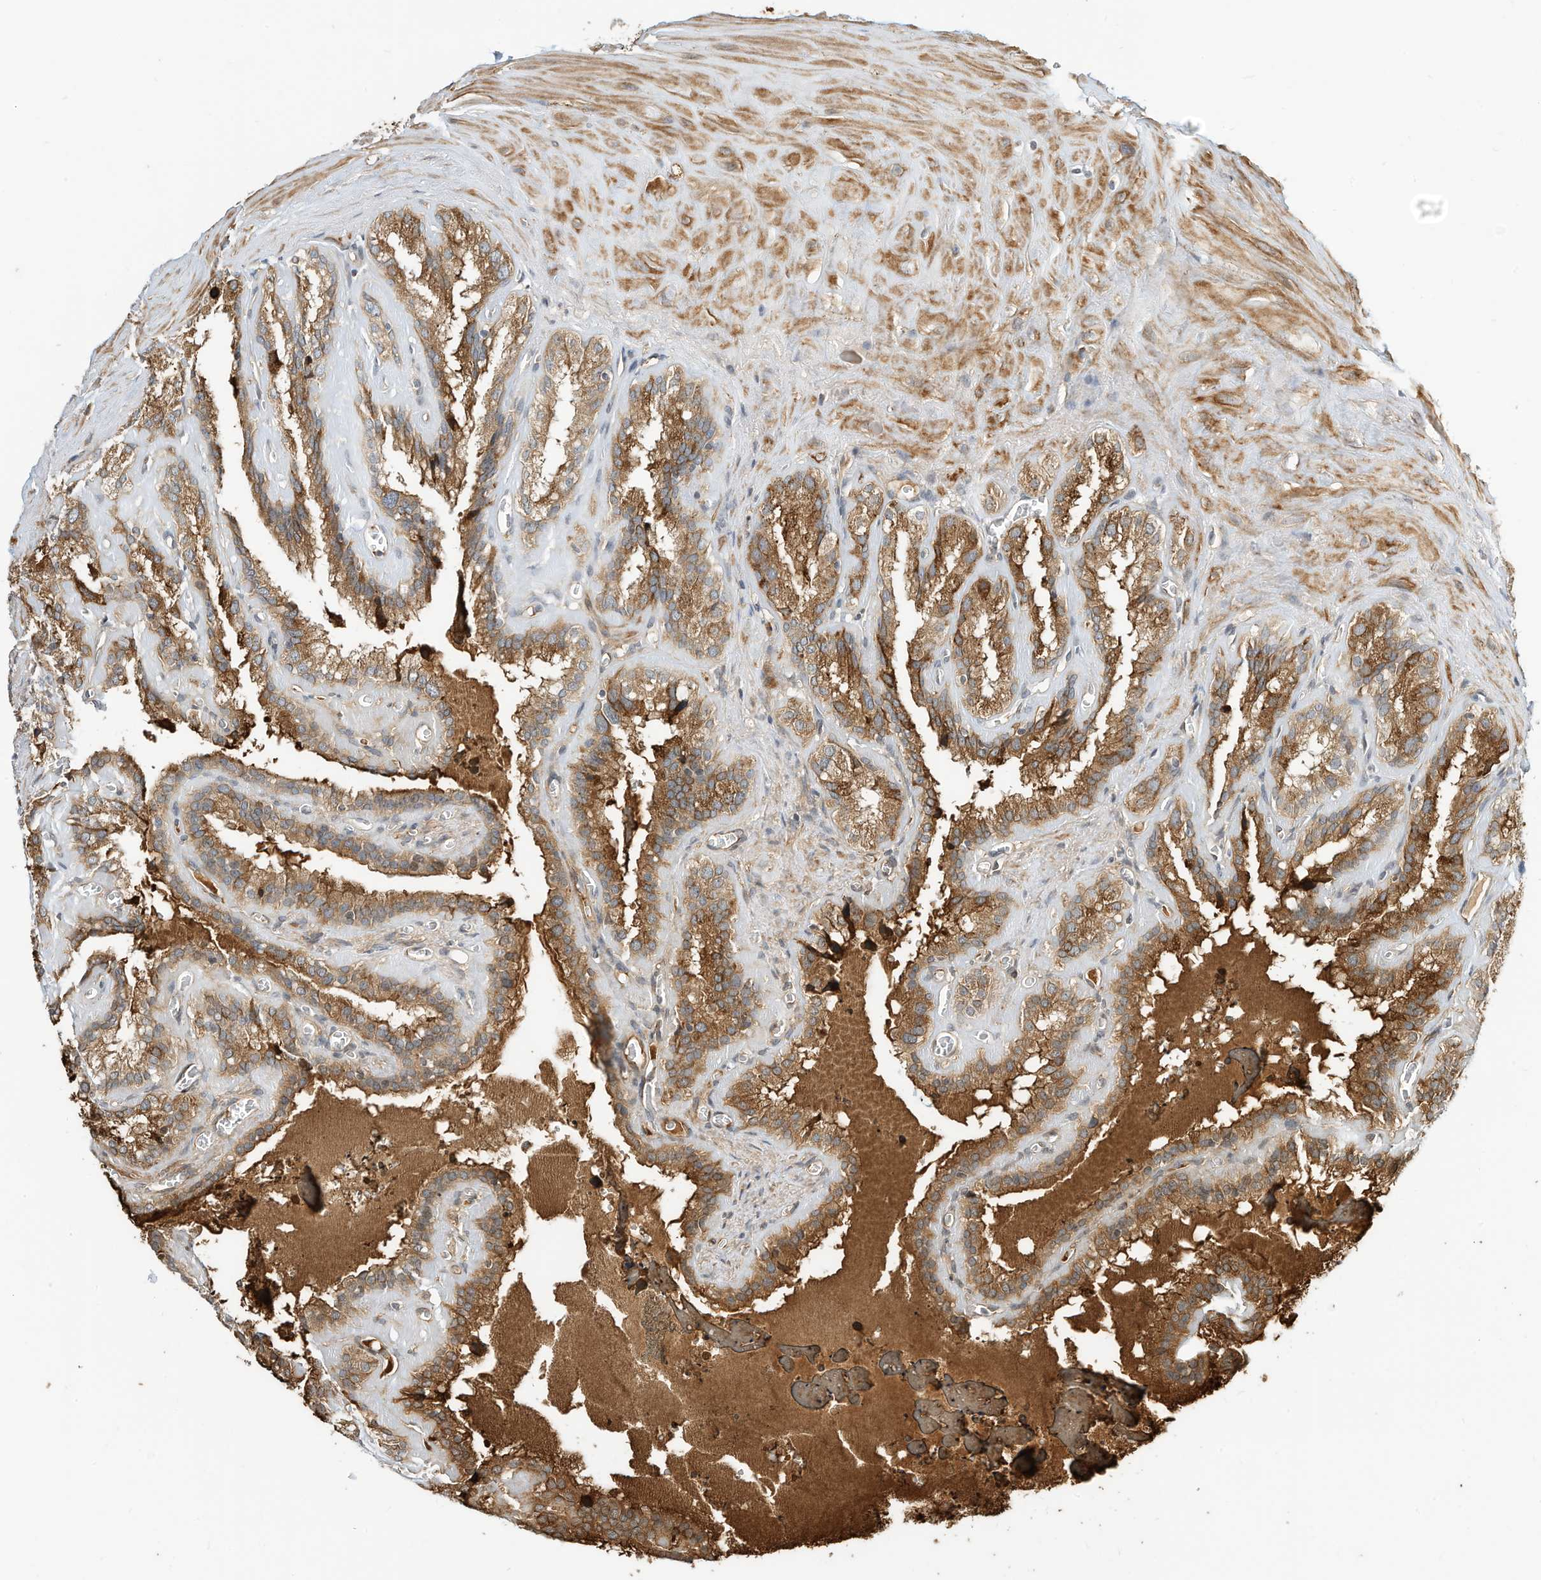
{"staining": {"intensity": "strong", "quantity": ">75%", "location": "cytoplasmic/membranous"}, "tissue": "seminal vesicle", "cell_type": "Glandular cells", "image_type": "normal", "snomed": [{"axis": "morphology", "description": "Normal tissue, NOS"}, {"axis": "topography", "description": "Prostate"}, {"axis": "topography", "description": "Seminal veicle"}], "caption": "An image showing strong cytoplasmic/membranous positivity in approximately >75% of glandular cells in unremarkable seminal vesicle, as visualized by brown immunohistochemical staining.", "gene": "OFD1", "patient": {"sex": "male", "age": 59}}